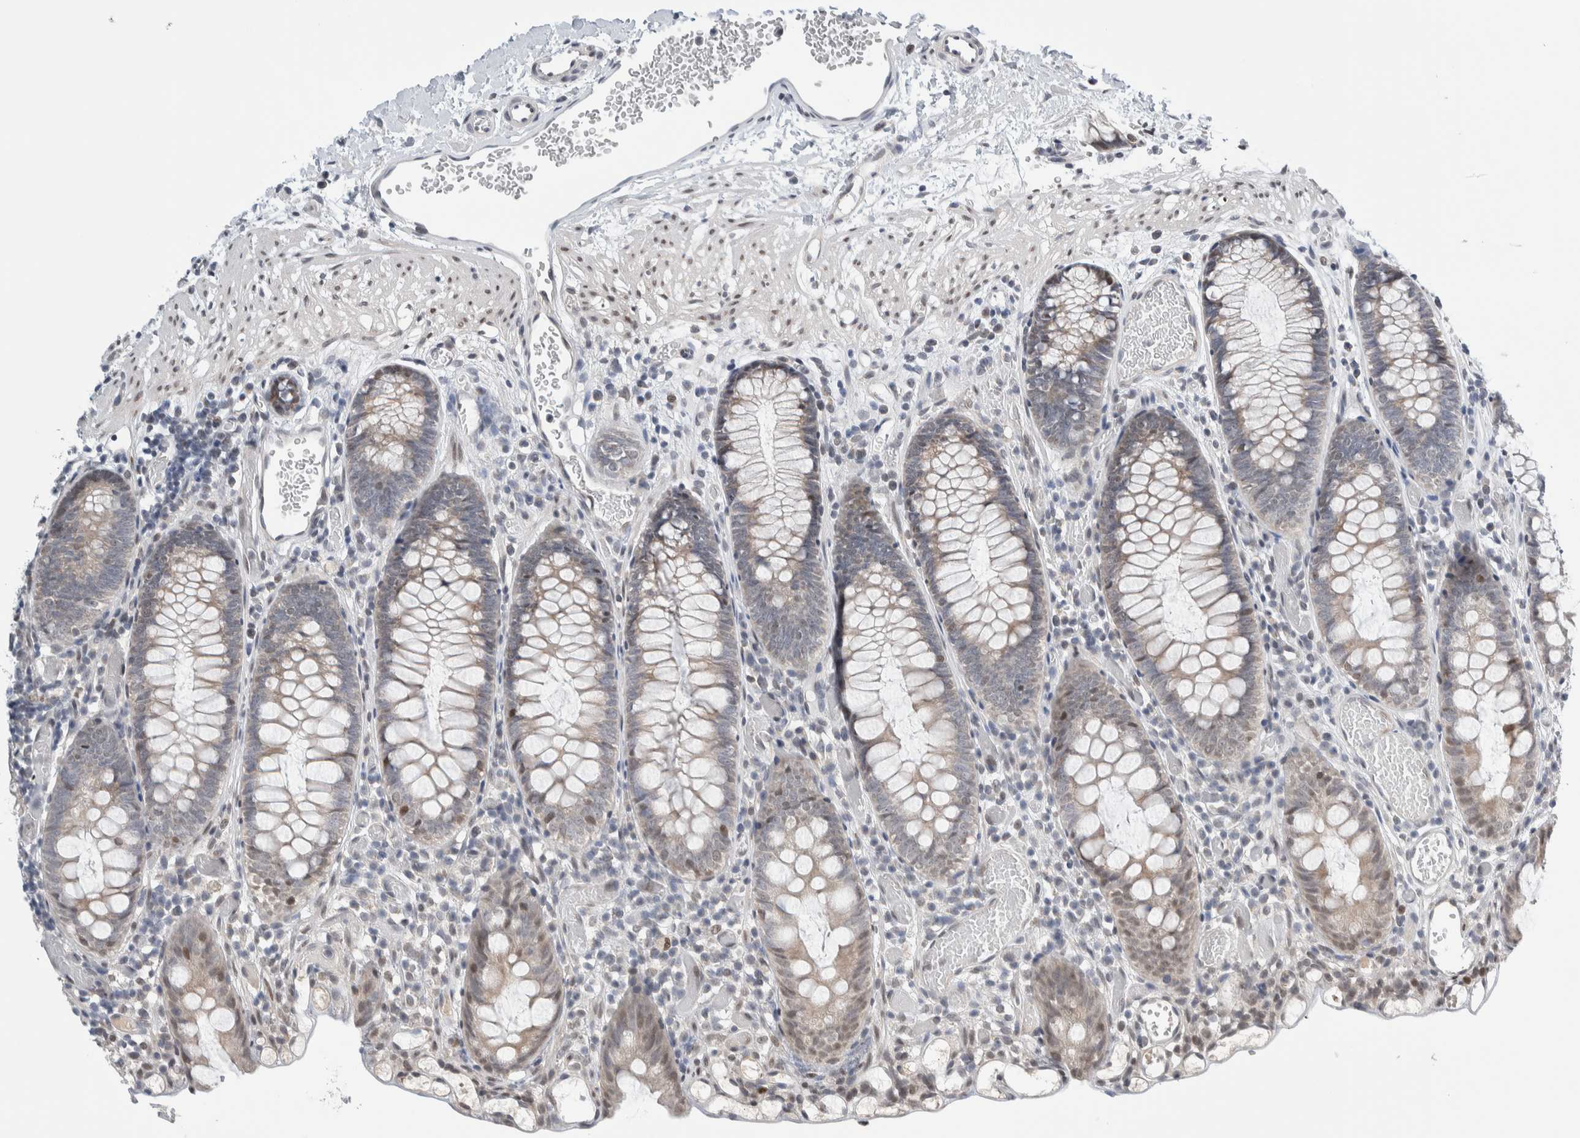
{"staining": {"intensity": "negative", "quantity": "none", "location": "none"}, "tissue": "colon", "cell_type": "Endothelial cells", "image_type": "normal", "snomed": [{"axis": "morphology", "description": "Normal tissue, NOS"}, {"axis": "topography", "description": "Colon"}], "caption": "Immunohistochemistry (IHC) histopathology image of normal colon stained for a protein (brown), which reveals no staining in endothelial cells. (Immunohistochemistry, brightfield microscopy, high magnification).", "gene": "NEUROD1", "patient": {"sex": "male", "age": 14}}